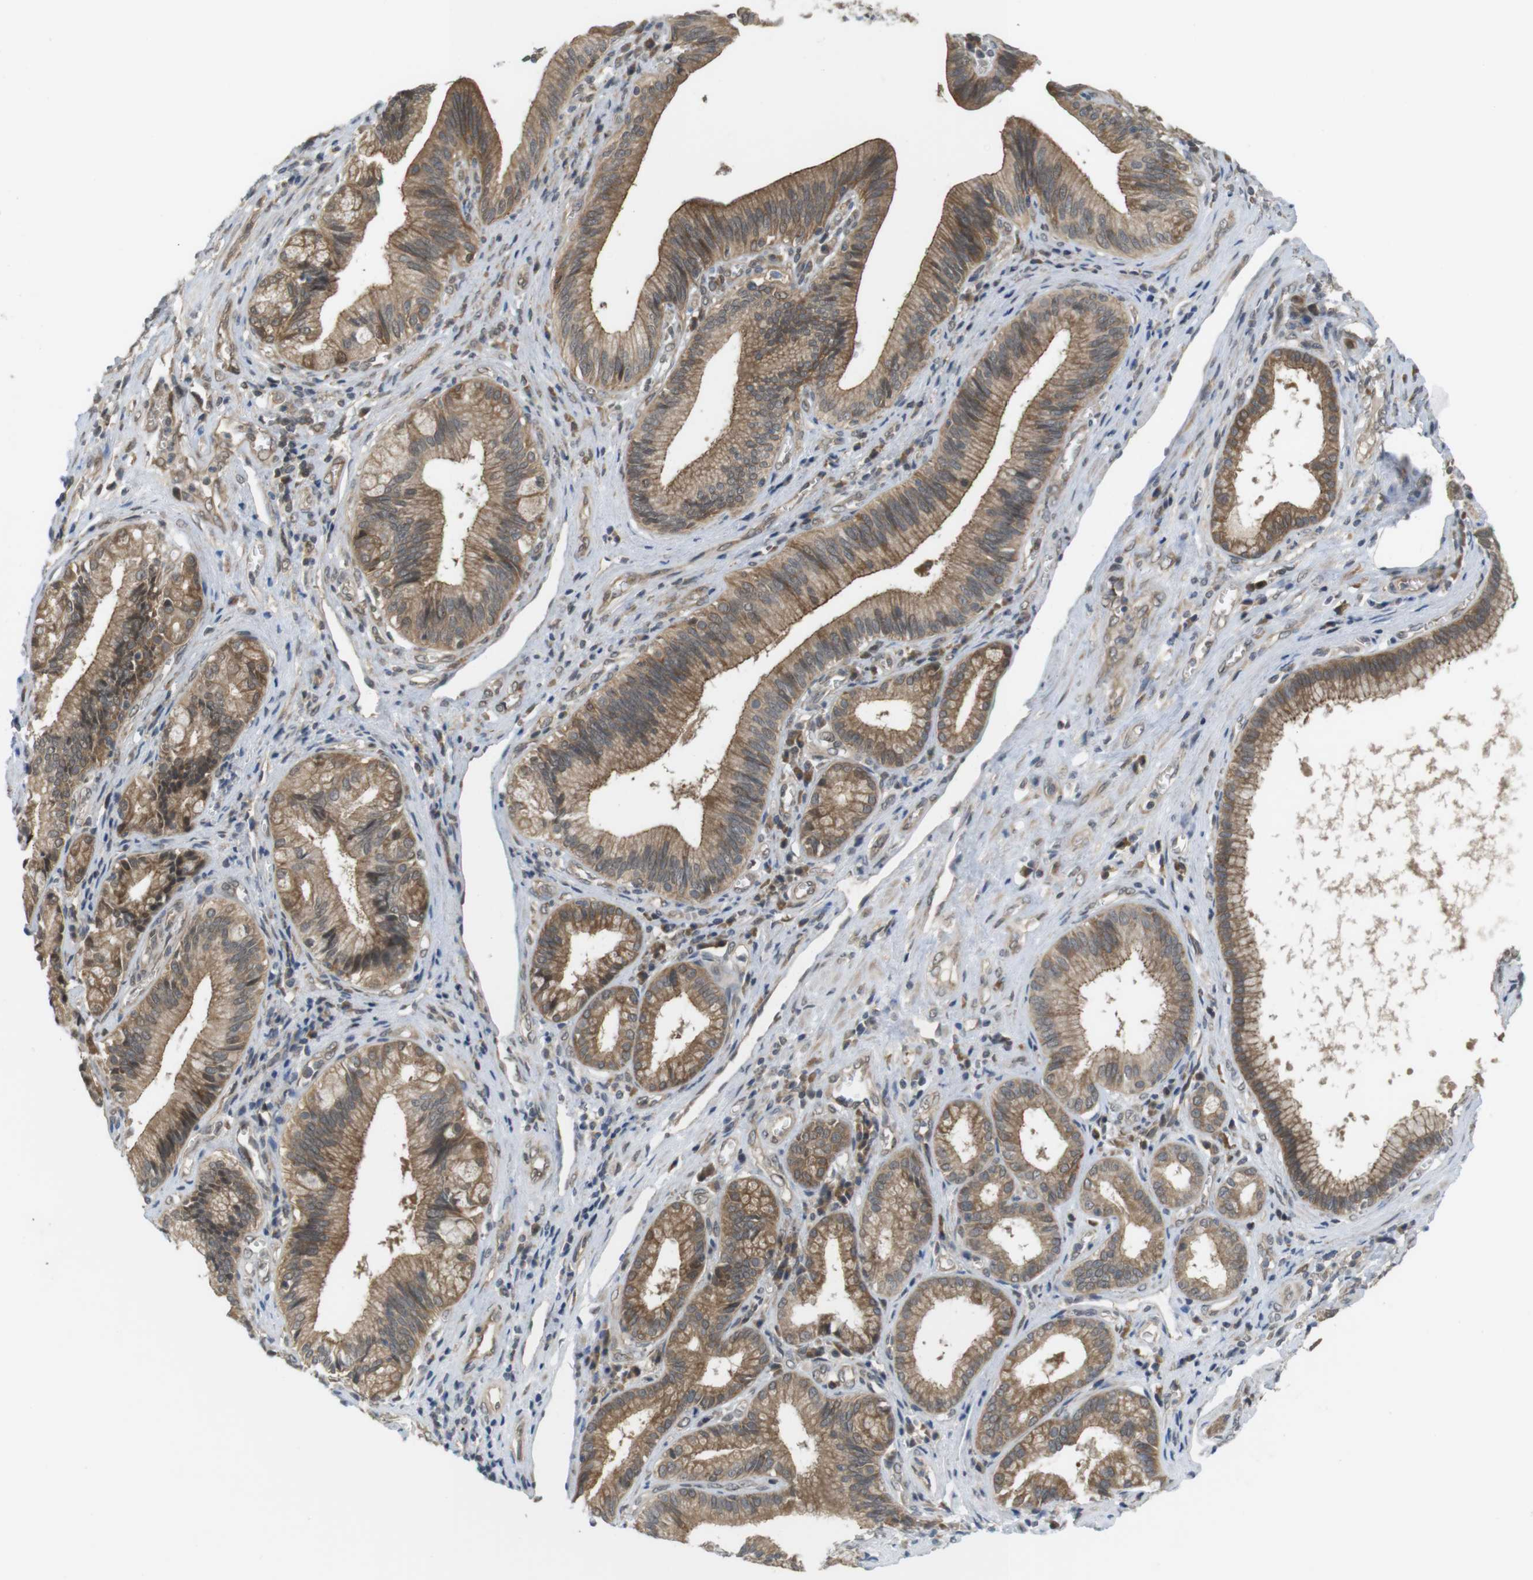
{"staining": {"intensity": "moderate", "quantity": ">75%", "location": "cytoplasmic/membranous"}, "tissue": "pancreatic cancer", "cell_type": "Tumor cells", "image_type": "cancer", "snomed": [{"axis": "morphology", "description": "Adenocarcinoma, NOS"}, {"axis": "topography", "description": "Pancreas"}], "caption": "A histopathology image of pancreatic adenocarcinoma stained for a protein displays moderate cytoplasmic/membranous brown staining in tumor cells.", "gene": "RNF130", "patient": {"sex": "female", "age": 75}}